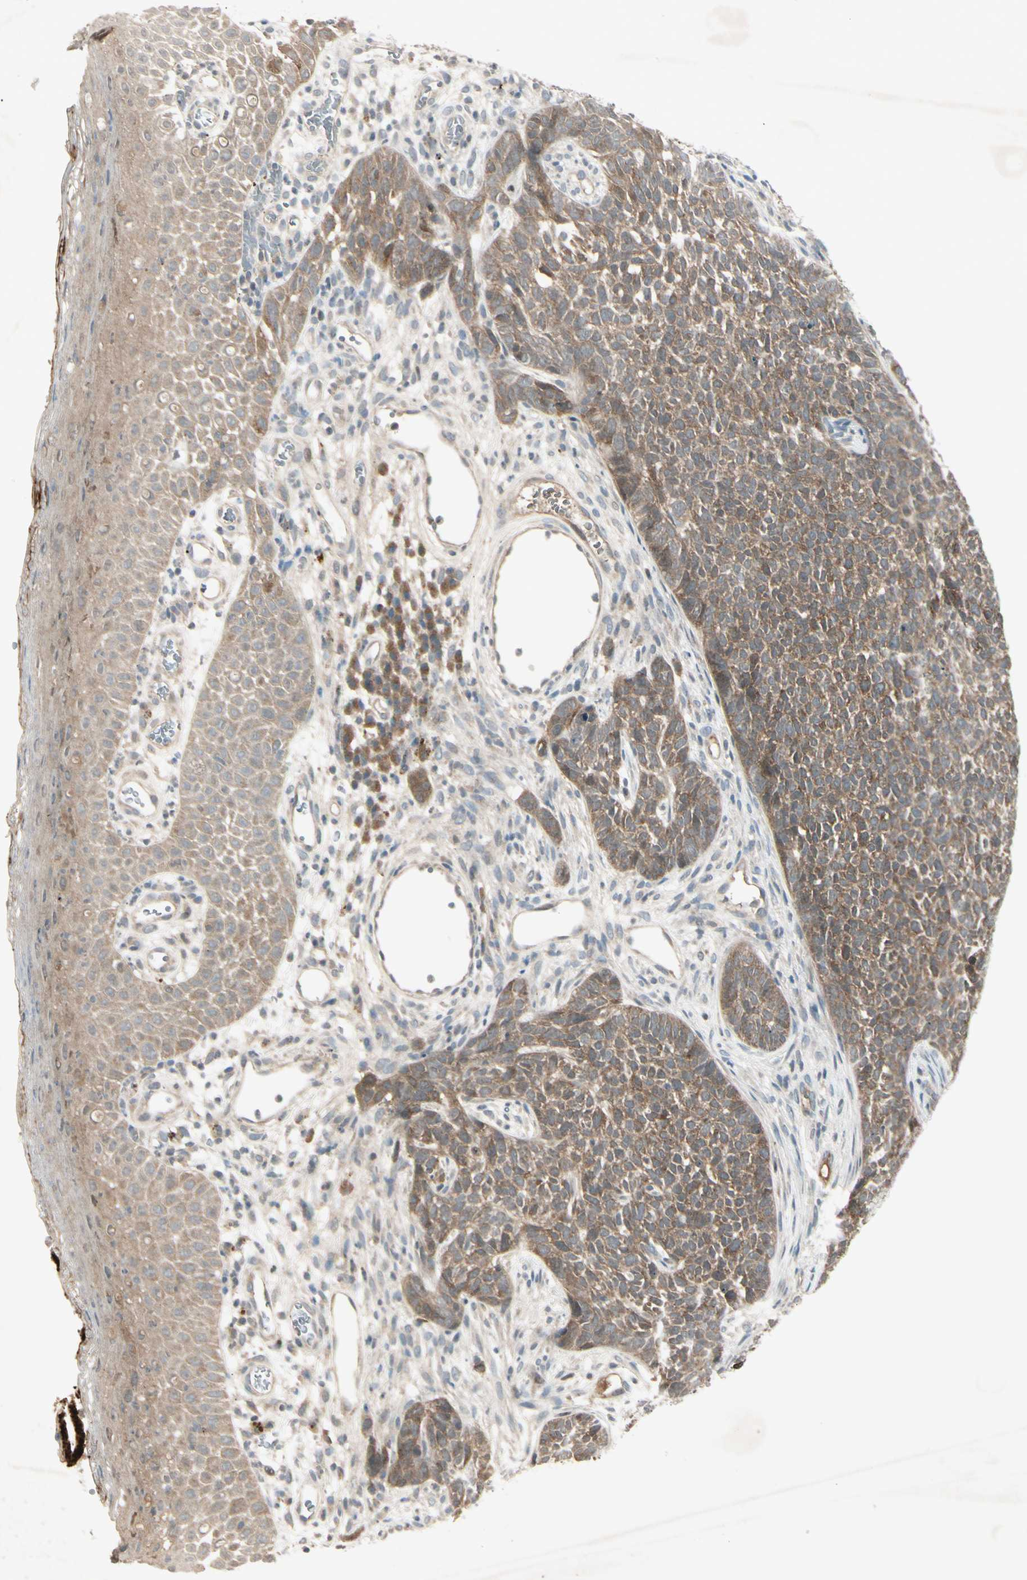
{"staining": {"intensity": "moderate", "quantity": ">75%", "location": "cytoplasmic/membranous"}, "tissue": "skin cancer", "cell_type": "Tumor cells", "image_type": "cancer", "snomed": [{"axis": "morphology", "description": "Basal cell carcinoma"}, {"axis": "topography", "description": "Skin"}], "caption": "DAB (3,3'-diaminobenzidine) immunohistochemical staining of human skin cancer (basal cell carcinoma) displays moderate cytoplasmic/membranous protein positivity in approximately >75% of tumor cells. The protein of interest is shown in brown color, while the nuclei are stained blue.", "gene": "FHDC1", "patient": {"sex": "female", "age": 84}}